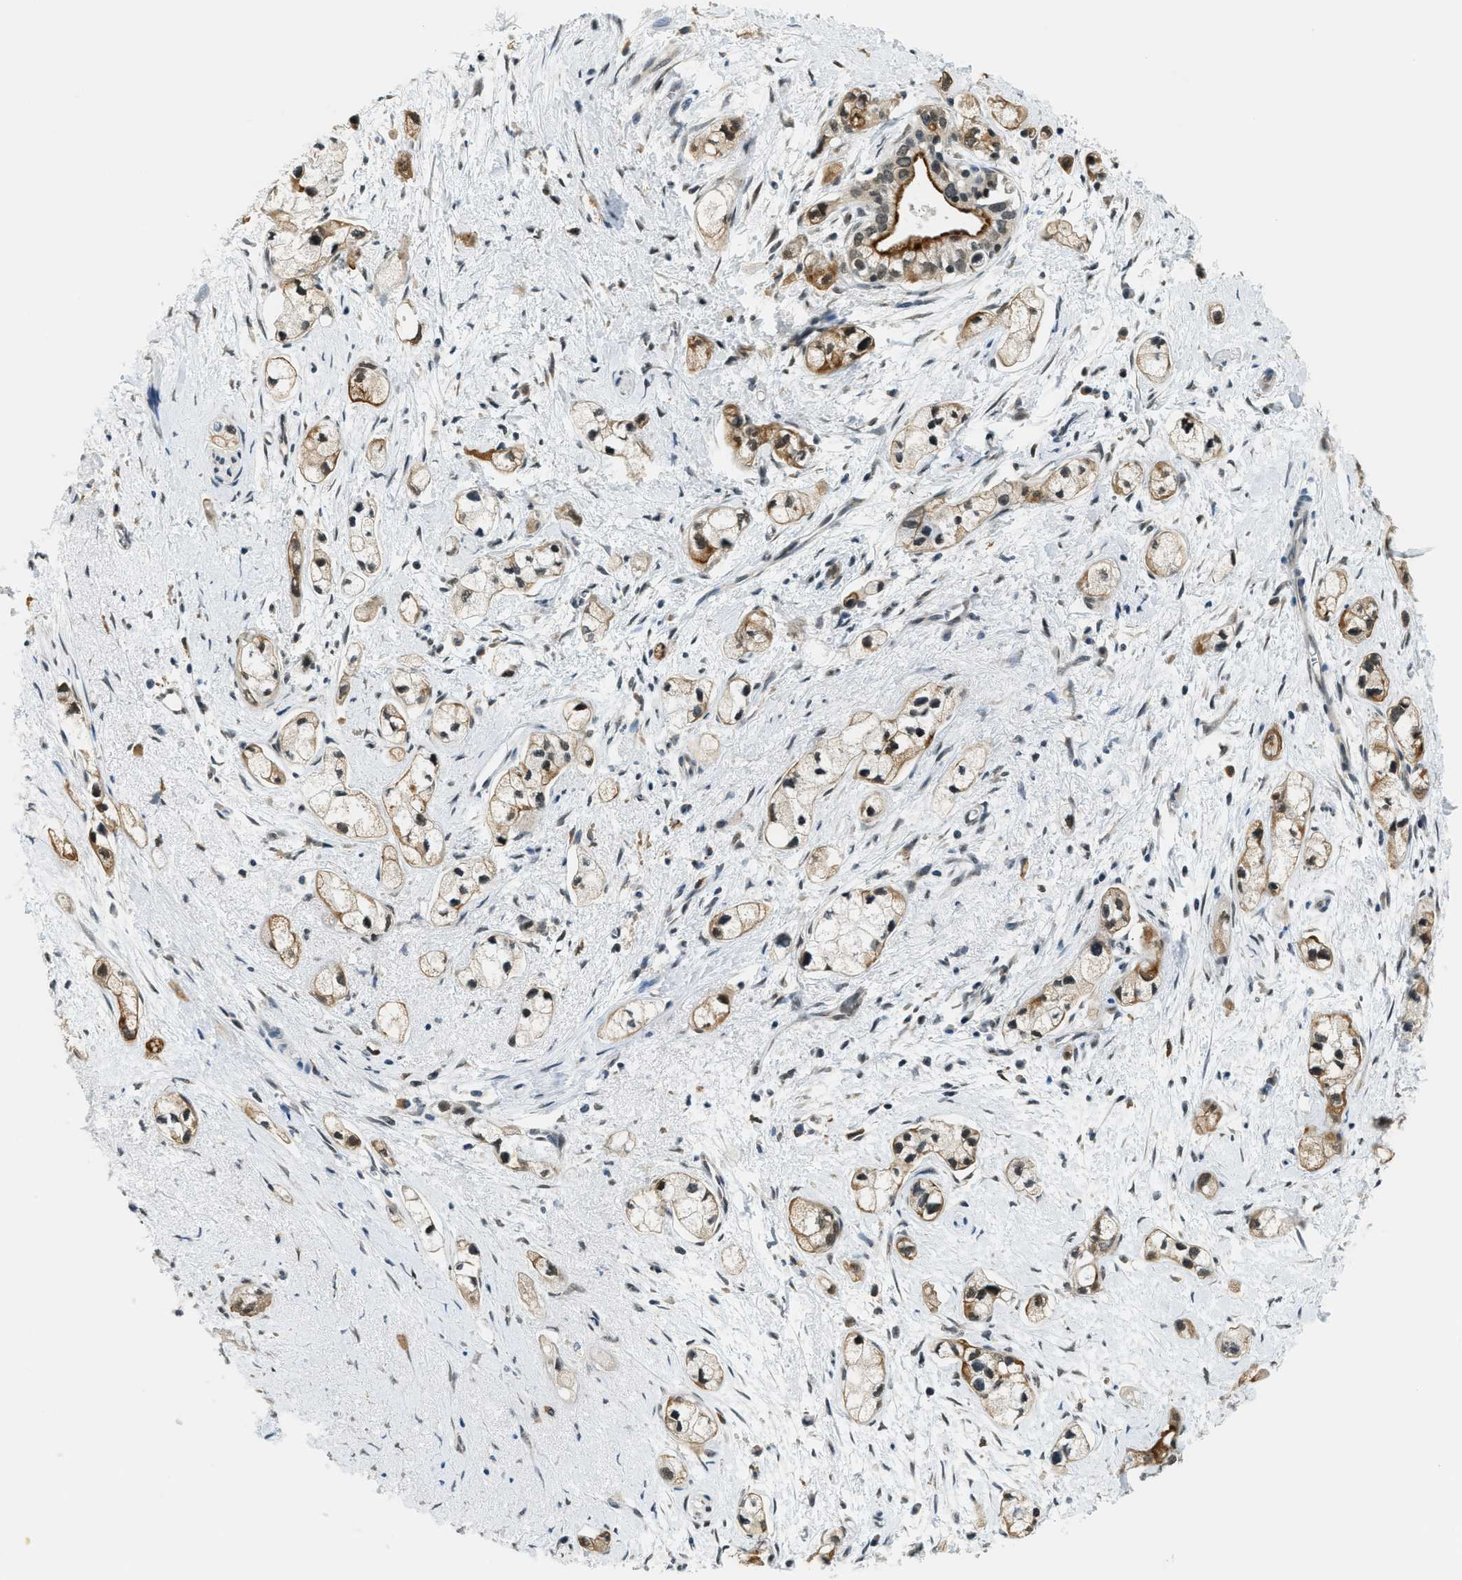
{"staining": {"intensity": "moderate", "quantity": ">75%", "location": "cytoplasmic/membranous,nuclear"}, "tissue": "pancreatic cancer", "cell_type": "Tumor cells", "image_type": "cancer", "snomed": [{"axis": "morphology", "description": "Adenocarcinoma, NOS"}, {"axis": "topography", "description": "Pancreas"}], "caption": "Pancreatic cancer (adenocarcinoma) was stained to show a protein in brown. There is medium levels of moderate cytoplasmic/membranous and nuclear positivity in approximately >75% of tumor cells. (brown staining indicates protein expression, while blue staining denotes nuclei).", "gene": "RAB11FIP1", "patient": {"sex": "male", "age": 74}}